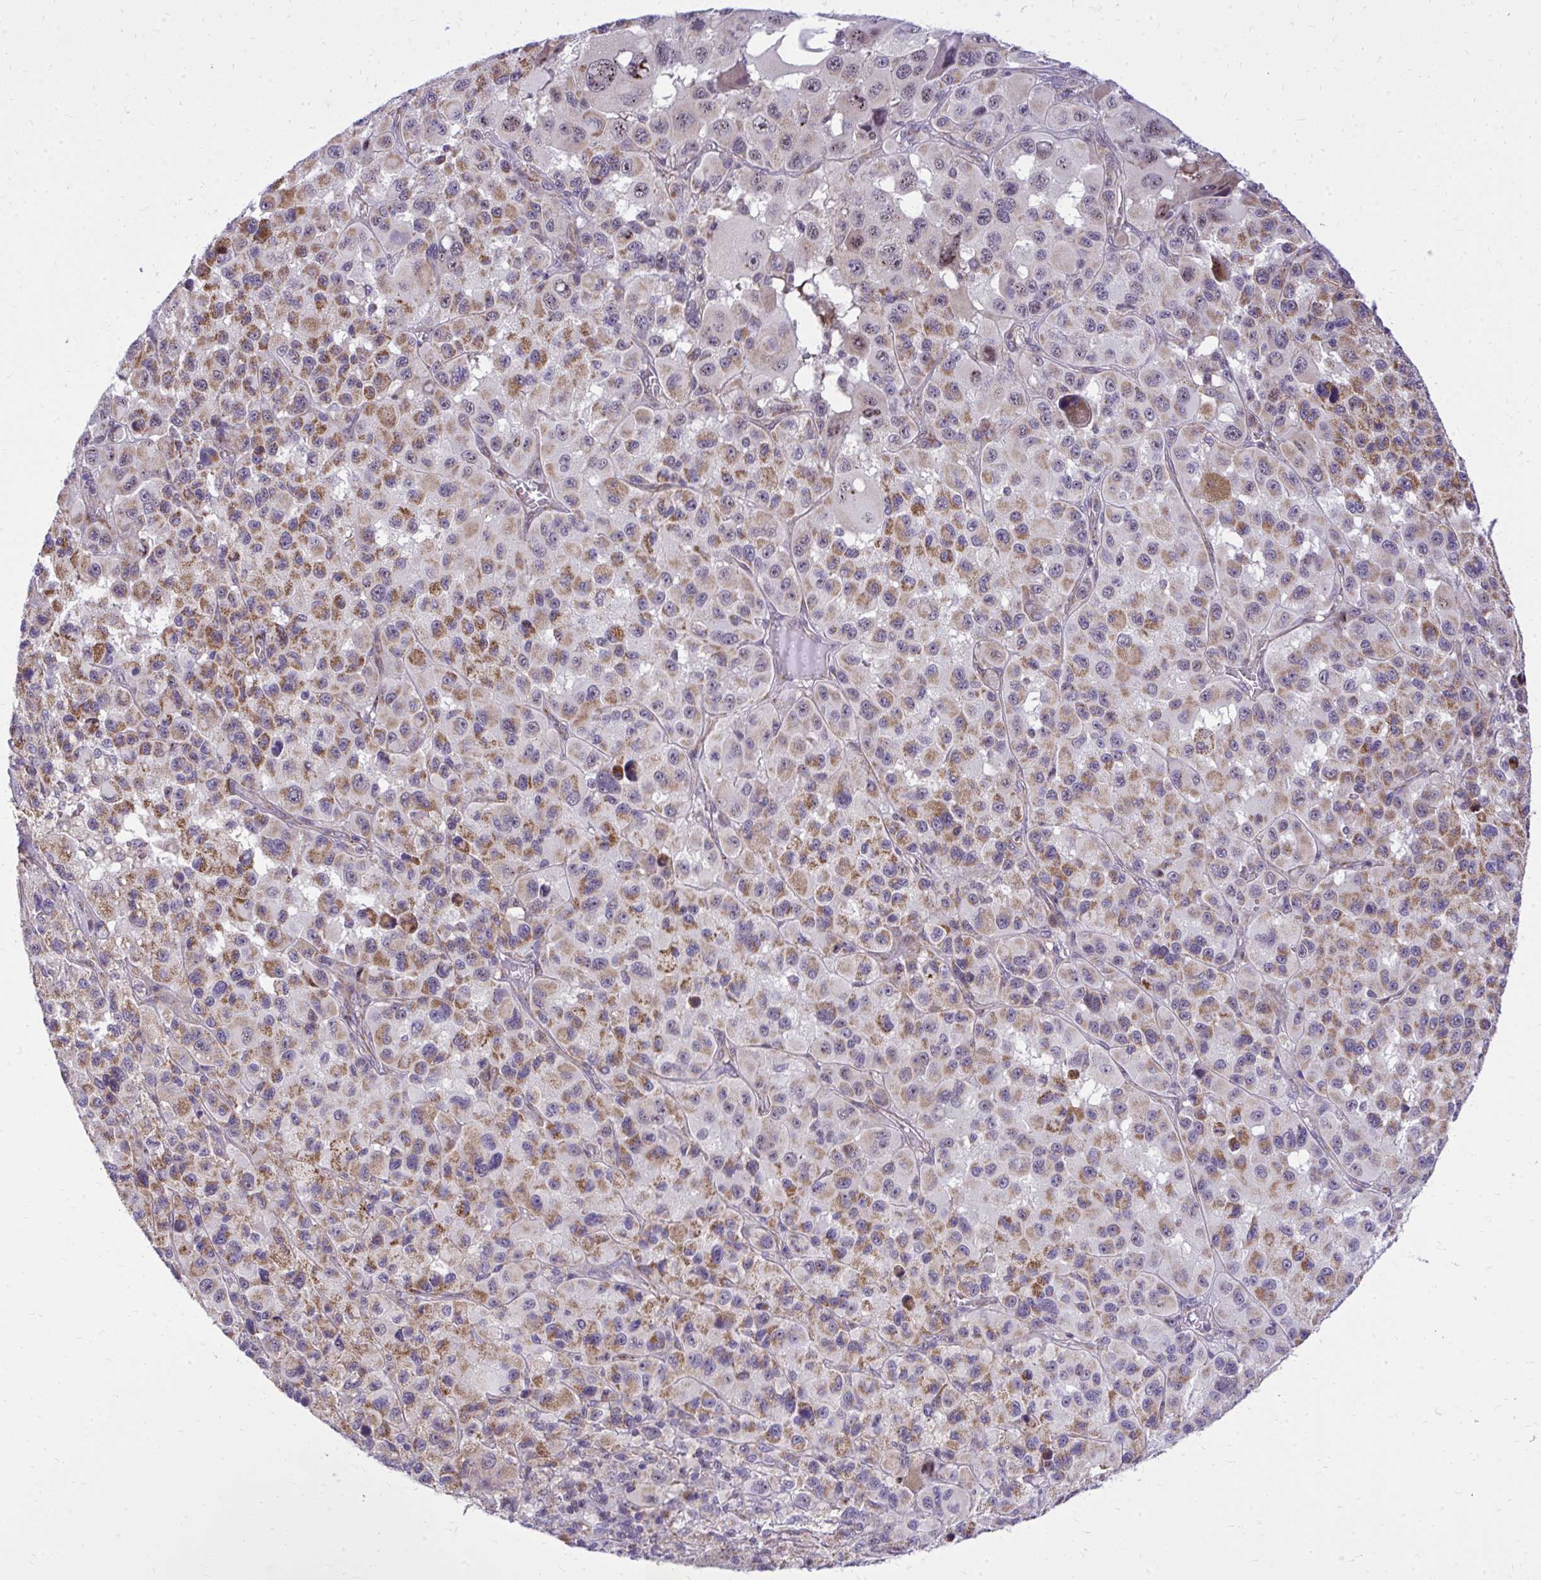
{"staining": {"intensity": "moderate", "quantity": "25%-75%", "location": "cytoplasmic/membranous"}, "tissue": "melanoma", "cell_type": "Tumor cells", "image_type": "cancer", "snomed": [{"axis": "morphology", "description": "Malignant melanoma, Metastatic site"}, {"axis": "topography", "description": "Lymph node"}], "caption": "Human malignant melanoma (metastatic site) stained with a protein marker shows moderate staining in tumor cells.", "gene": "GPRIN3", "patient": {"sex": "female", "age": 65}}